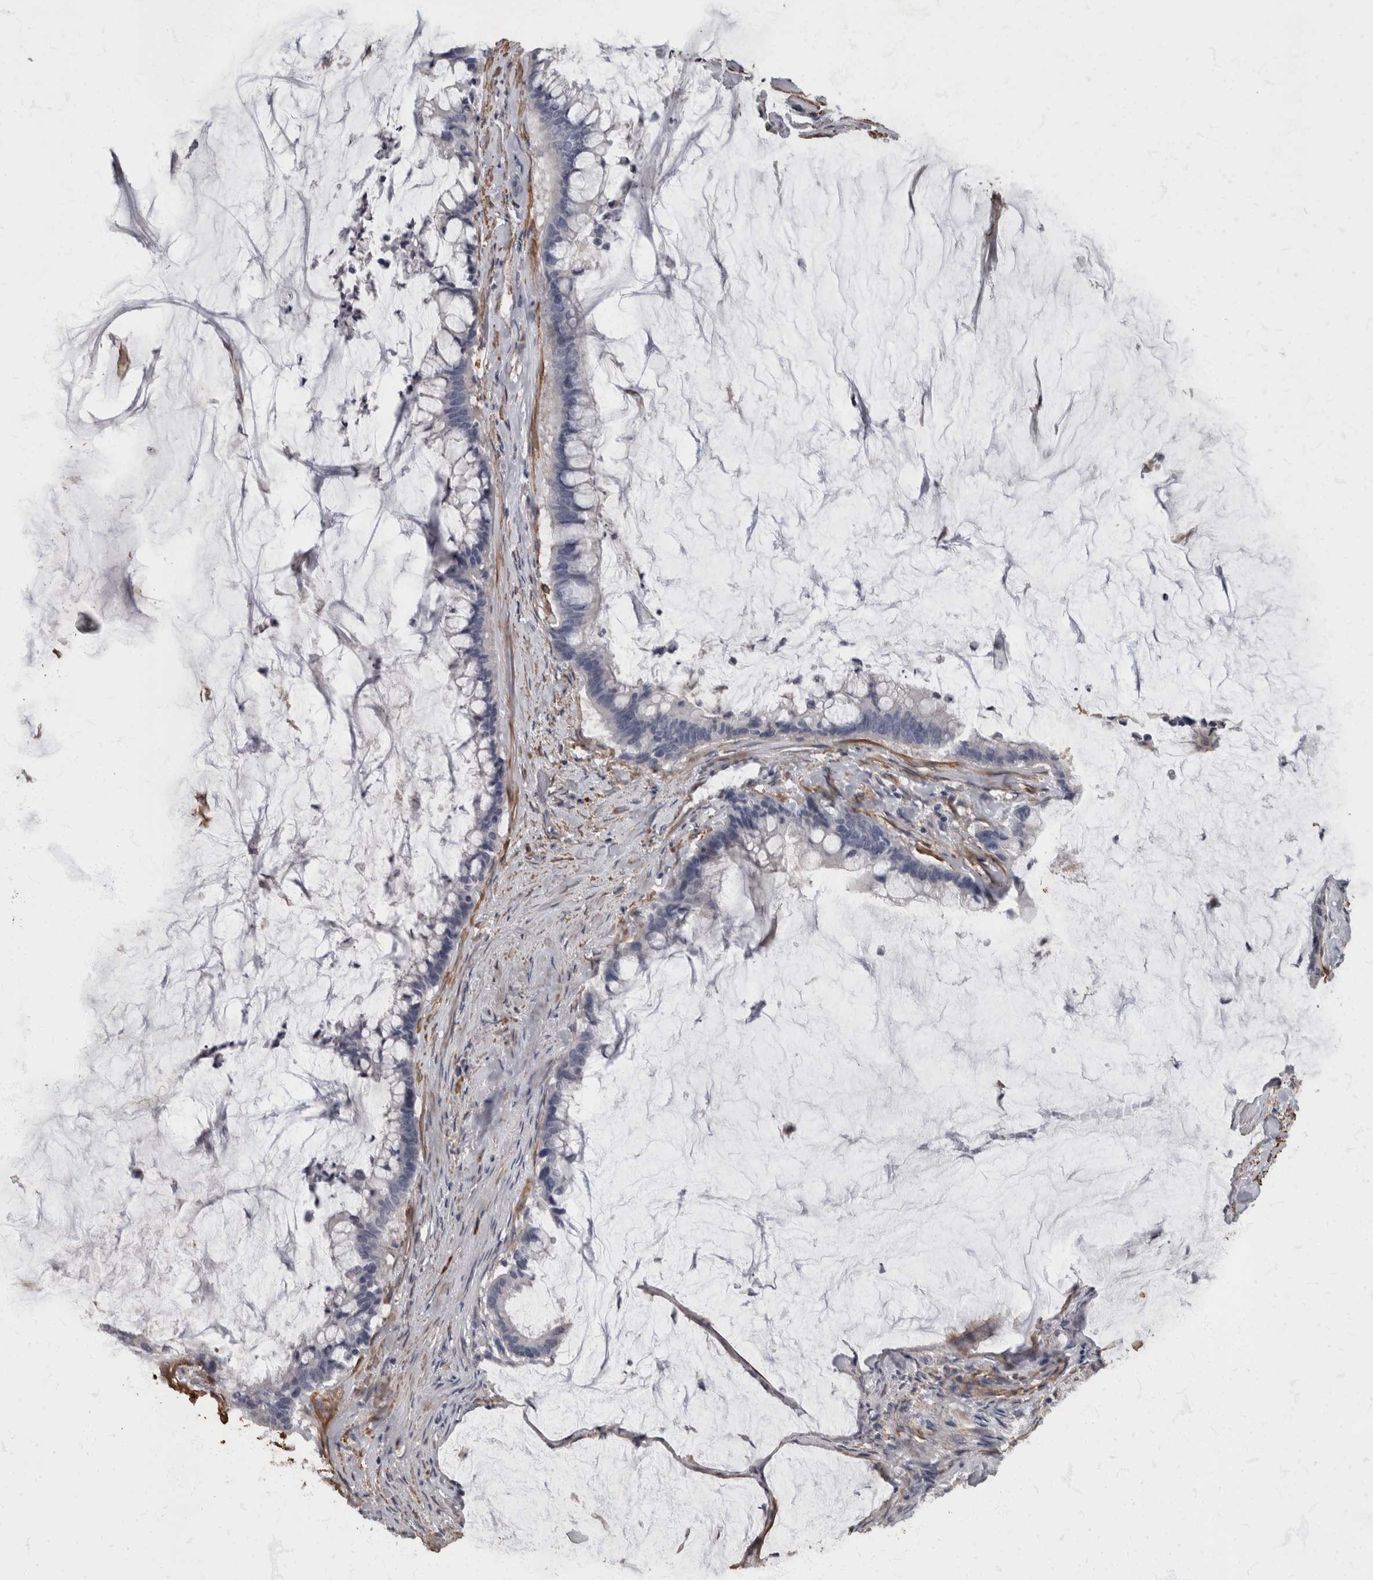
{"staining": {"intensity": "negative", "quantity": "none", "location": "none"}, "tissue": "pancreatic cancer", "cell_type": "Tumor cells", "image_type": "cancer", "snomed": [{"axis": "morphology", "description": "Adenocarcinoma, NOS"}, {"axis": "topography", "description": "Pancreas"}], "caption": "DAB immunohistochemical staining of pancreatic cancer exhibits no significant staining in tumor cells. (DAB (3,3'-diaminobenzidine) IHC visualized using brightfield microscopy, high magnification).", "gene": "MASTL", "patient": {"sex": "male", "age": 41}}